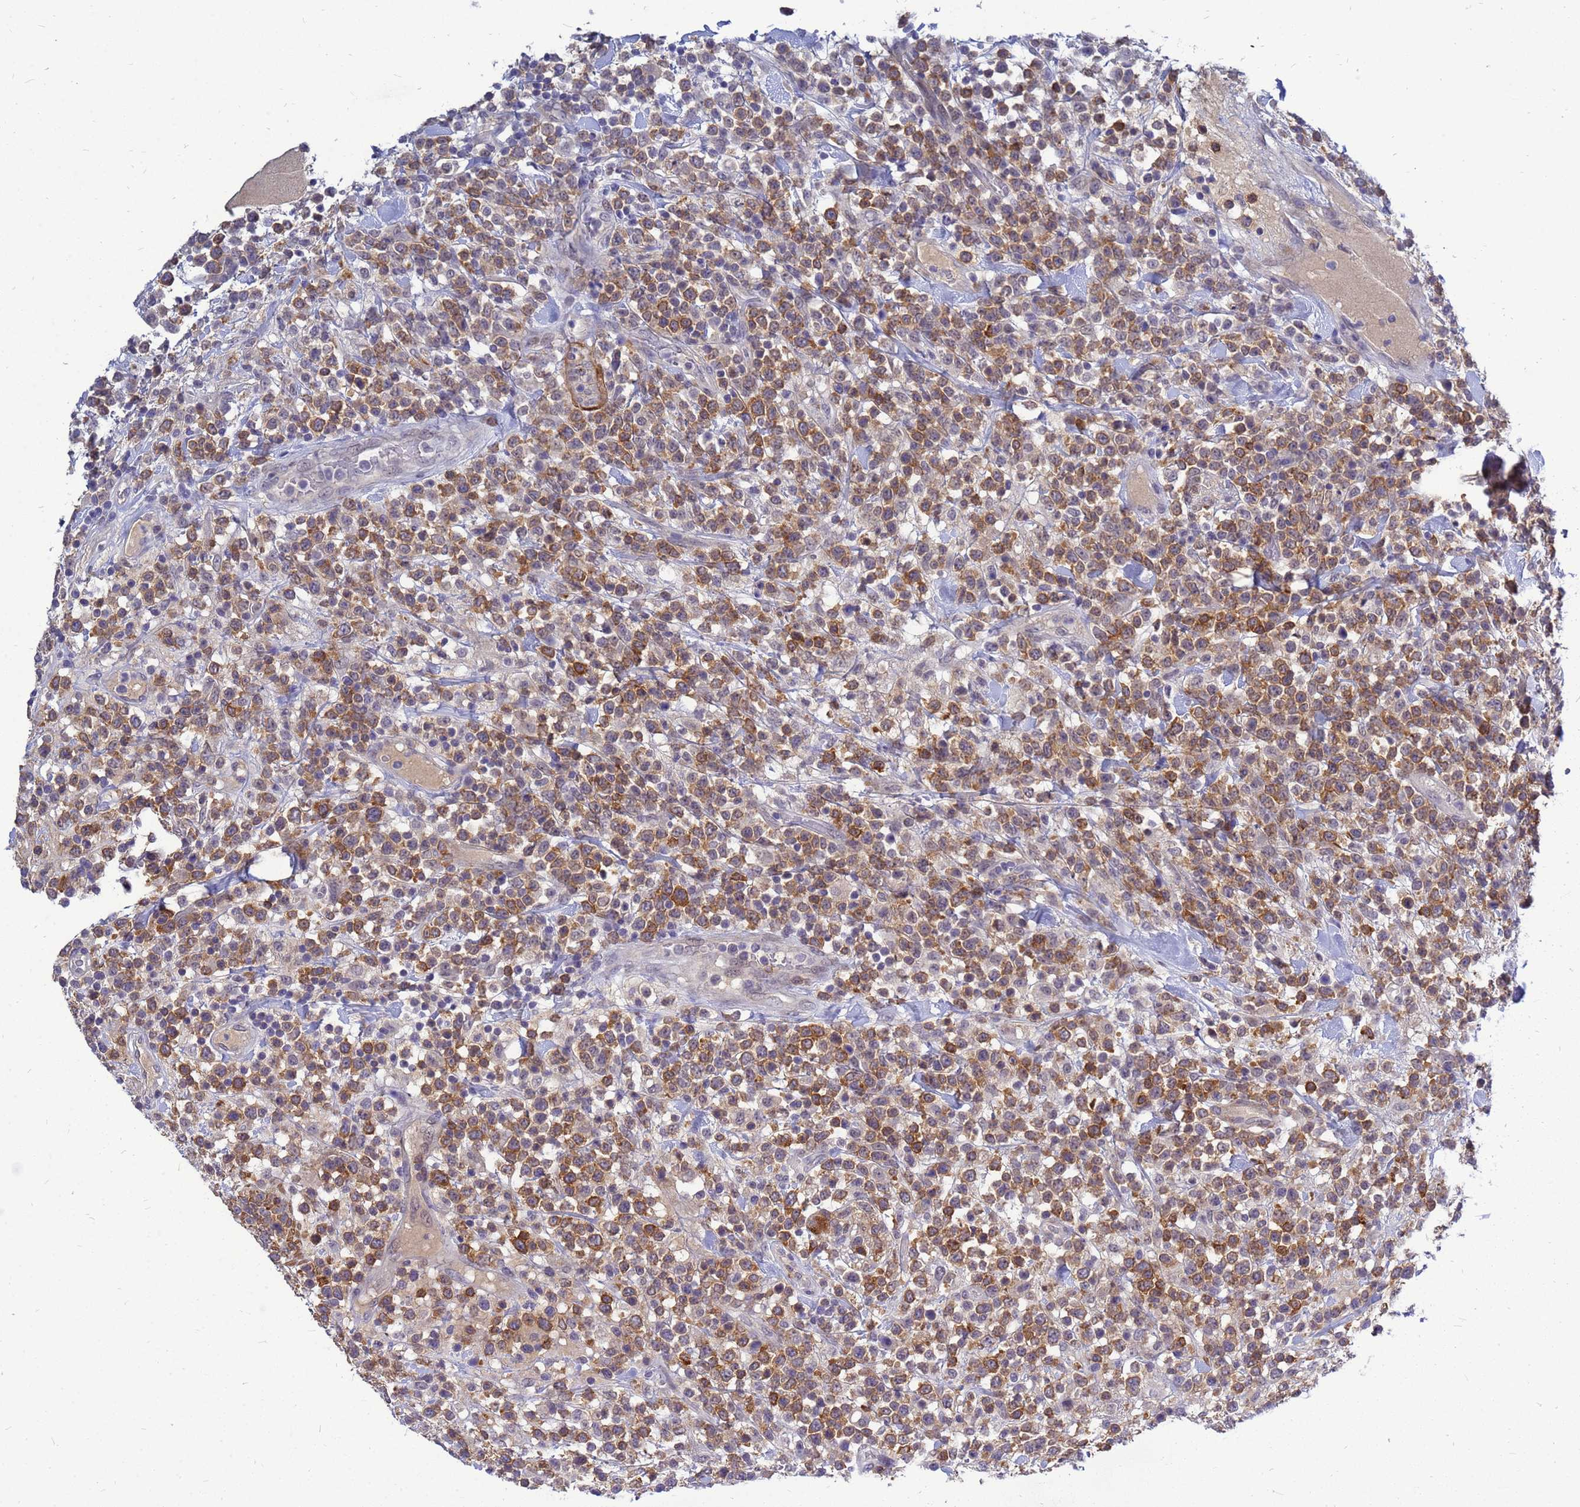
{"staining": {"intensity": "strong", "quantity": "25%-75%", "location": "cytoplasmic/membranous"}, "tissue": "lymphoma", "cell_type": "Tumor cells", "image_type": "cancer", "snomed": [{"axis": "morphology", "description": "Malignant lymphoma, non-Hodgkin's type, High grade"}, {"axis": "topography", "description": "Colon"}], "caption": "Tumor cells show high levels of strong cytoplasmic/membranous expression in approximately 25%-75% of cells in lymphoma.", "gene": "SRGAP3", "patient": {"sex": "female", "age": 53}}